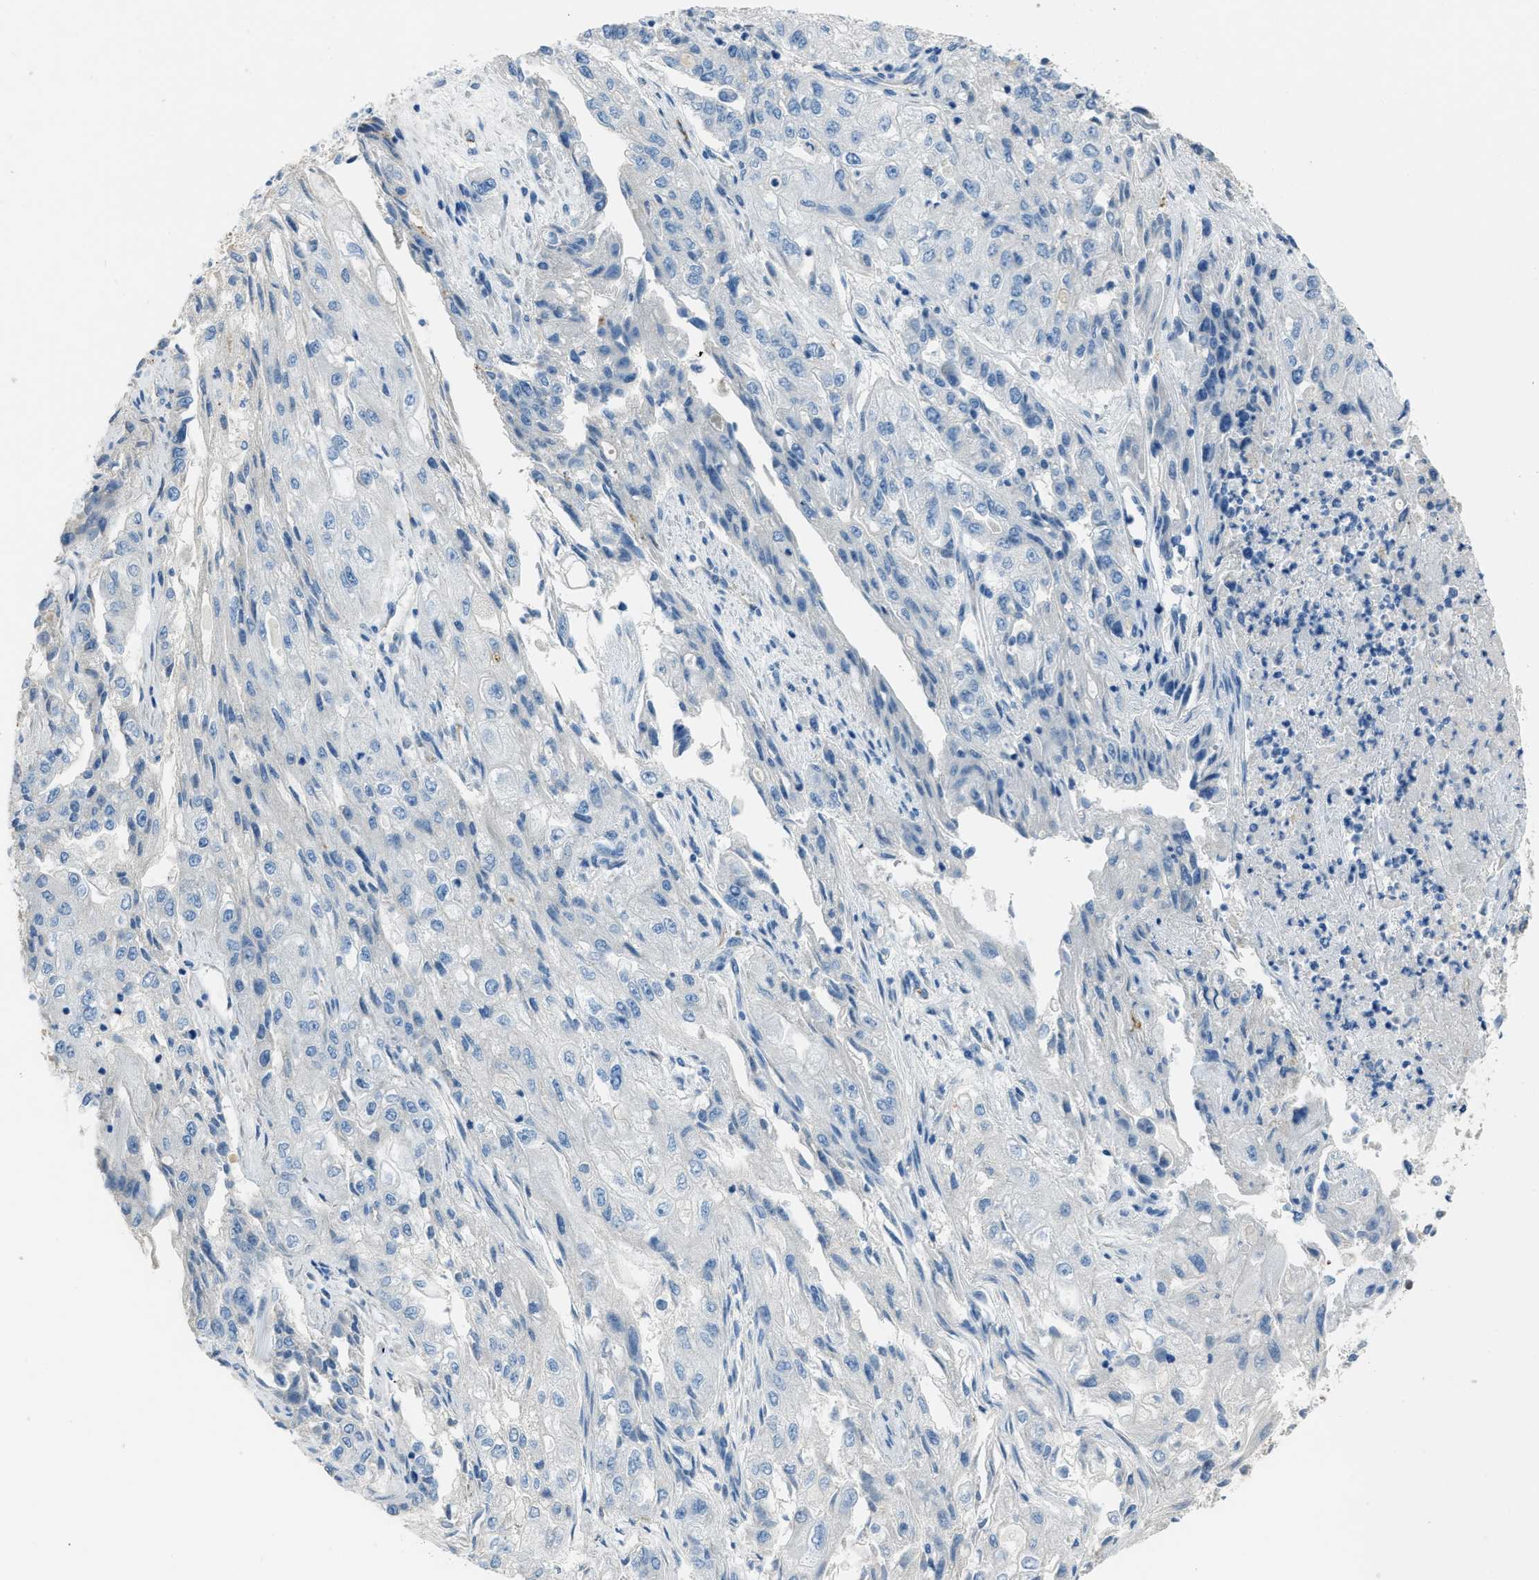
{"staining": {"intensity": "negative", "quantity": "none", "location": "none"}, "tissue": "endometrial cancer", "cell_type": "Tumor cells", "image_type": "cancer", "snomed": [{"axis": "morphology", "description": "Adenocarcinoma, NOS"}, {"axis": "topography", "description": "Endometrium"}], "caption": "Immunohistochemical staining of adenocarcinoma (endometrial) exhibits no significant positivity in tumor cells. The staining was performed using DAB to visualize the protein expression in brown, while the nuclei were stained in blue with hematoxylin (Magnification: 20x).", "gene": "SLC22A15", "patient": {"sex": "female", "age": 49}}